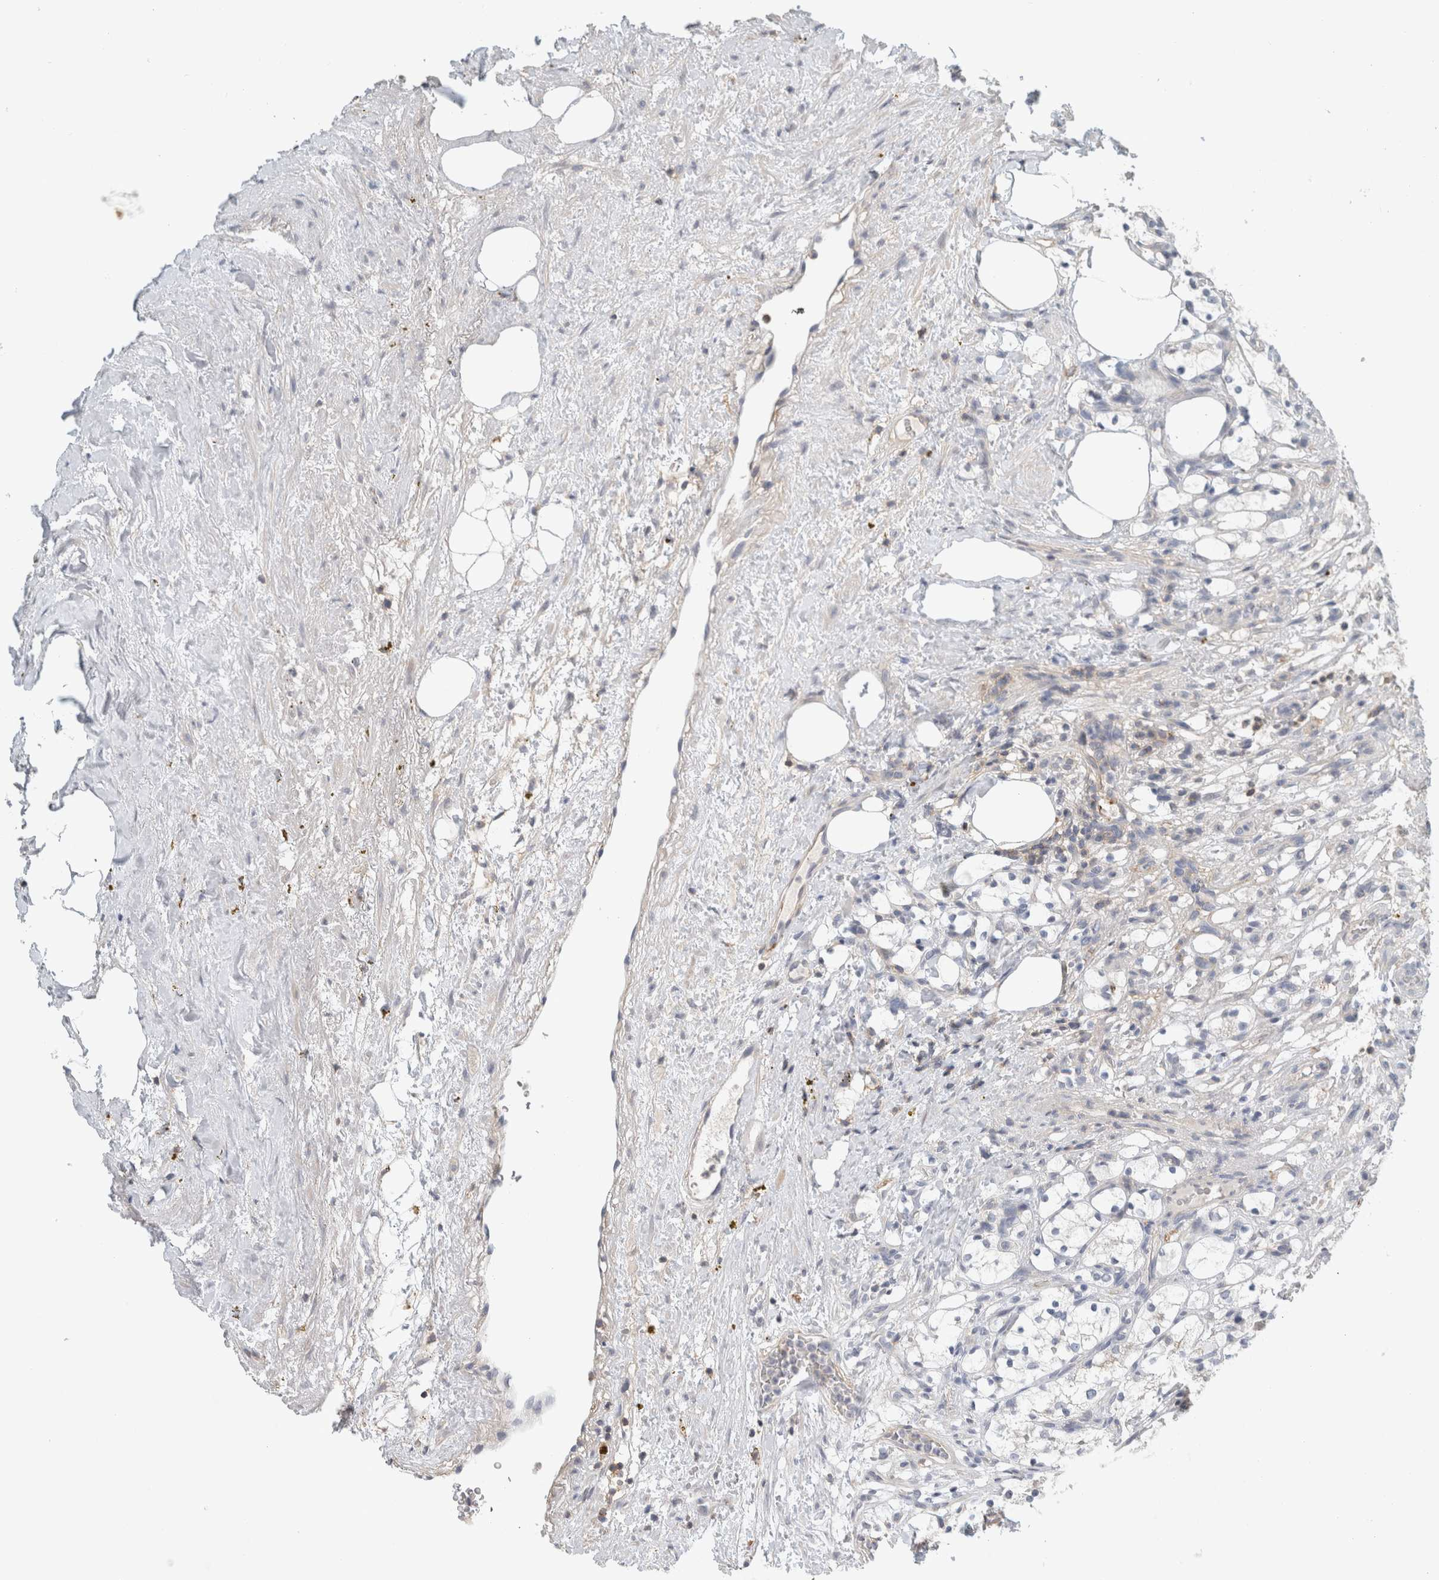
{"staining": {"intensity": "negative", "quantity": "none", "location": "none"}, "tissue": "renal cancer", "cell_type": "Tumor cells", "image_type": "cancer", "snomed": [{"axis": "morphology", "description": "Adenocarcinoma, NOS"}, {"axis": "topography", "description": "Kidney"}], "caption": "High magnification brightfield microscopy of renal adenocarcinoma stained with DAB (3,3'-diaminobenzidine) (brown) and counterstained with hematoxylin (blue): tumor cells show no significant staining. Brightfield microscopy of immunohistochemistry (IHC) stained with DAB (3,3'-diaminobenzidine) (brown) and hematoxylin (blue), captured at high magnification.", "gene": "ERCC6L2", "patient": {"sex": "female", "age": 69}}